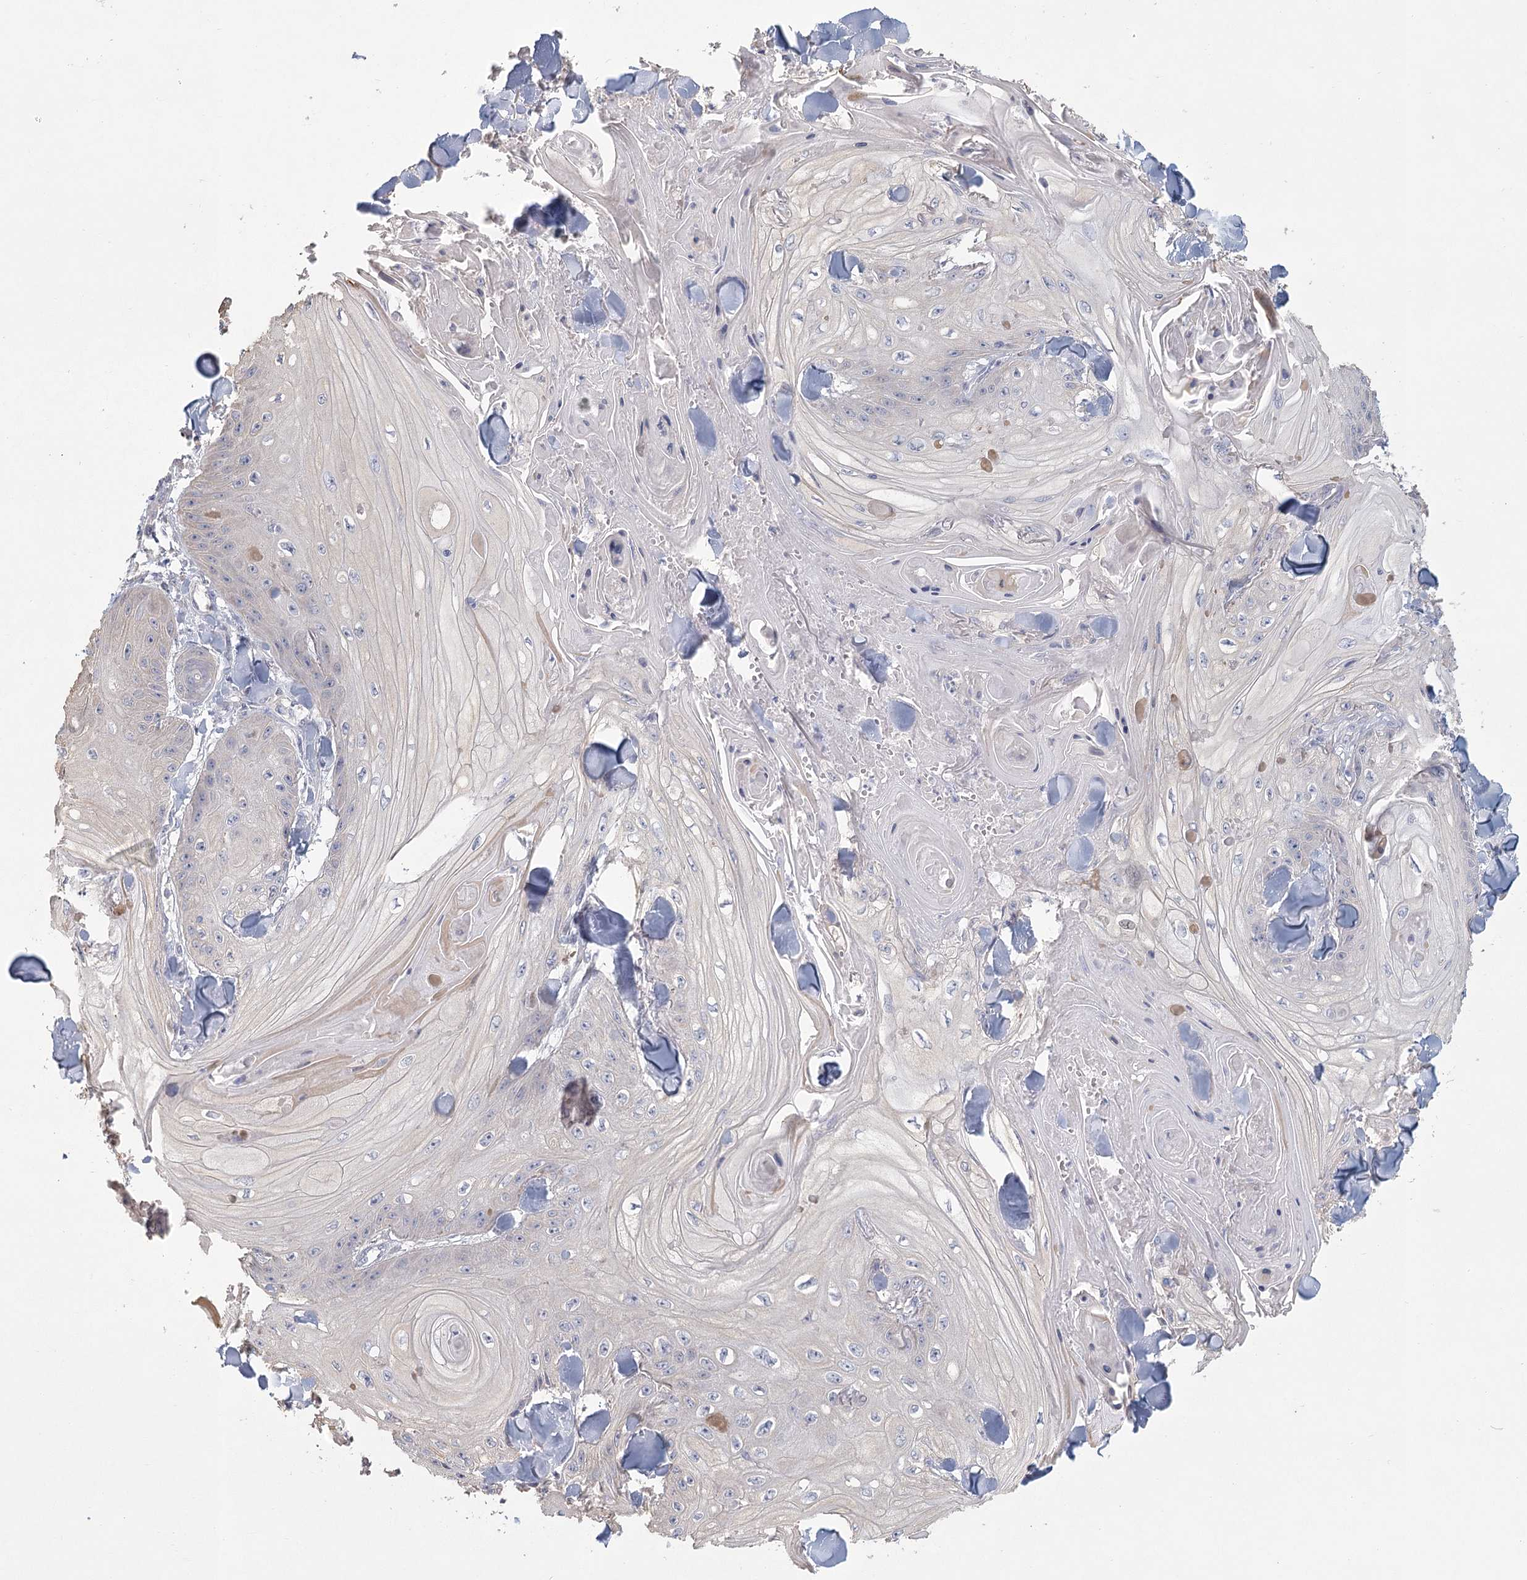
{"staining": {"intensity": "negative", "quantity": "none", "location": "none"}, "tissue": "skin cancer", "cell_type": "Tumor cells", "image_type": "cancer", "snomed": [{"axis": "morphology", "description": "Squamous cell carcinoma, NOS"}, {"axis": "topography", "description": "Skin"}], "caption": "This is an IHC photomicrograph of squamous cell carcinoma (skin). There is no positivity in tumor cells.", "gene": "CNTLN", "patient": {"sex": "male", "age": 74}}